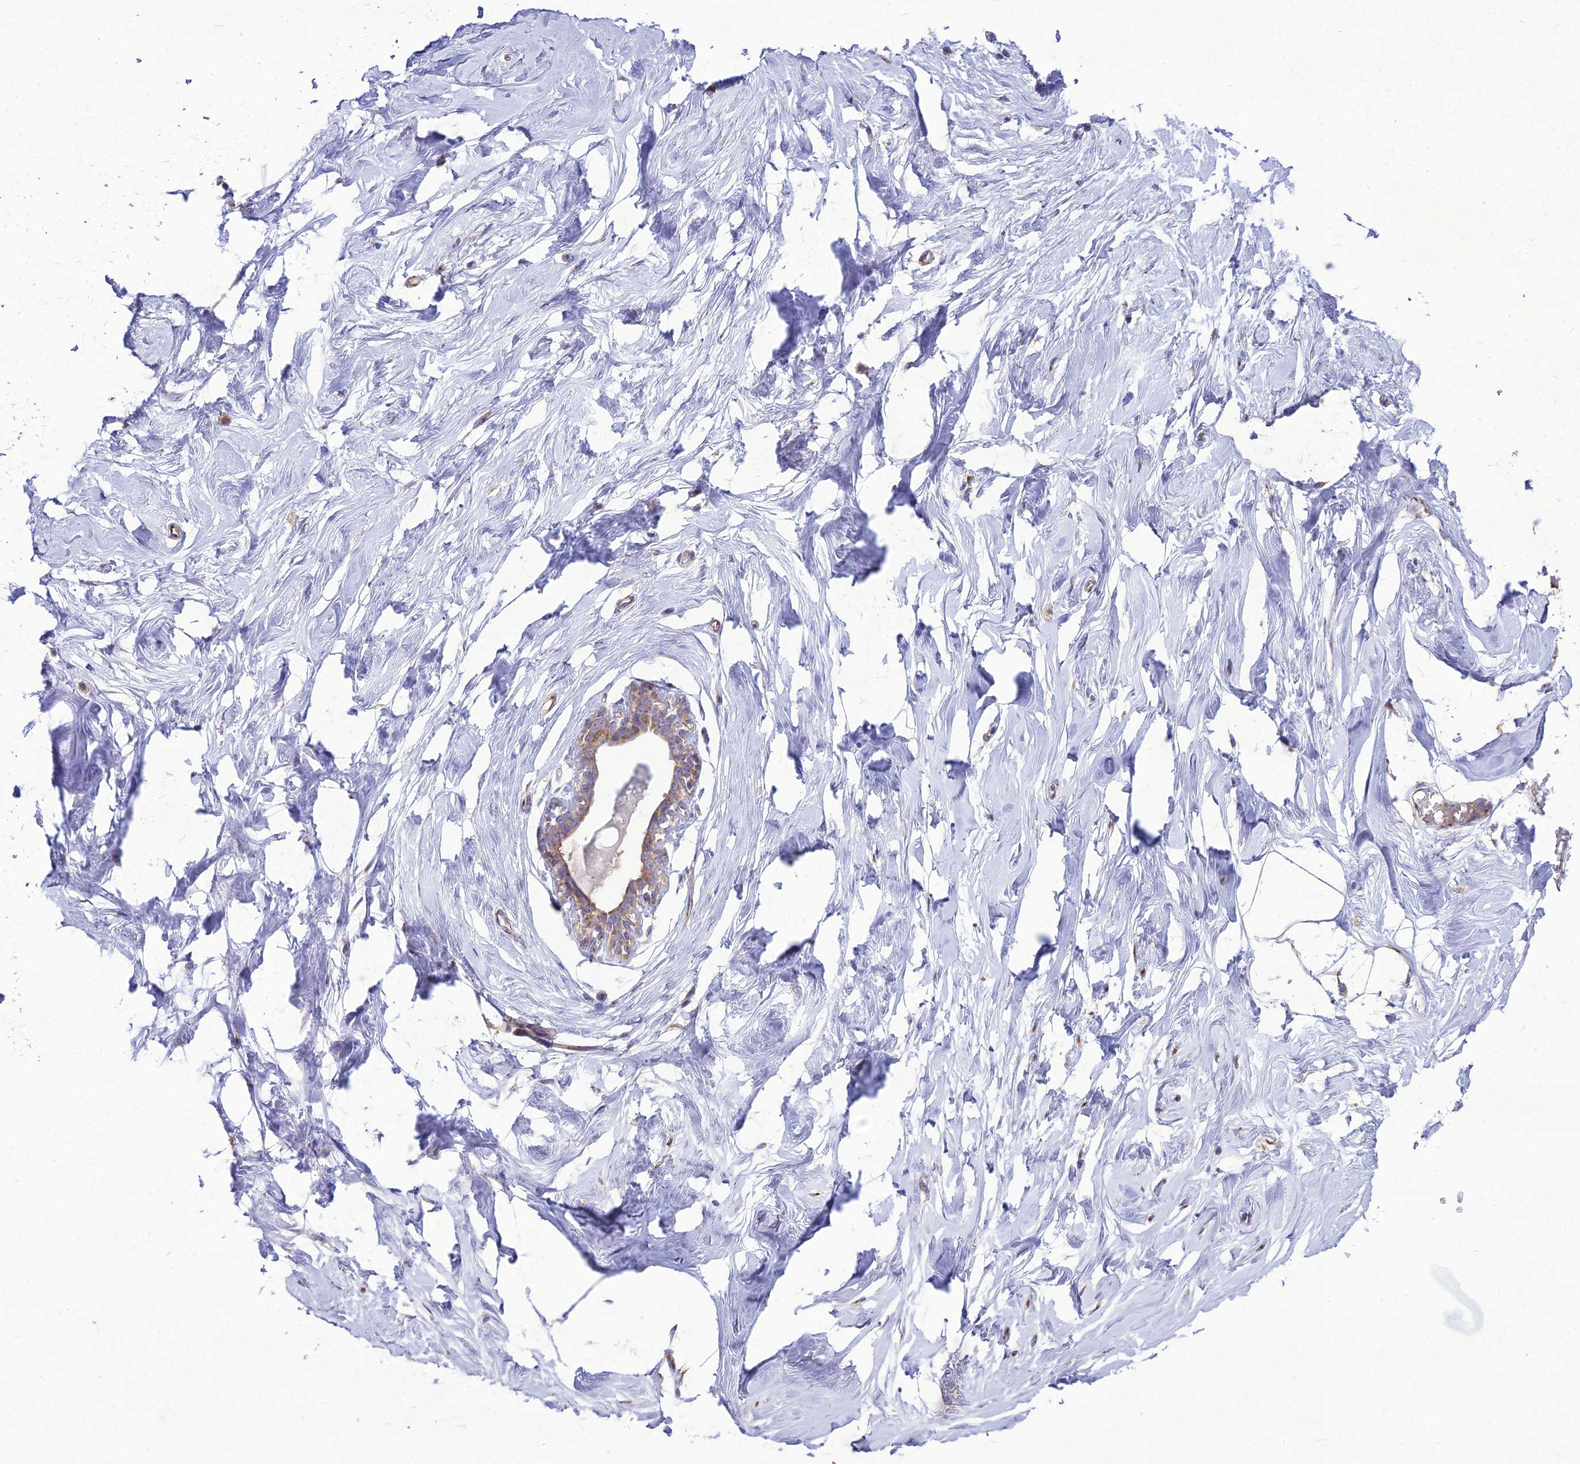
{"staining": {"intensity": "negative", "quantity": "none", "location": "none"}, "tissue": "breast", "cell_type": "Adipocytes", "image_type": "normal", "snomed": [{"axis": "morphology", "description": "Normal tissue, NOS"}, {"axis": "morphology", "description": "Adenoma, NOS"}, {"axis": "topography", "description": "Breast"}], "caption": "Adipocytes show no significant protein positivity in benign breast. (DAB (3,3'-diaminobenzidine) immunohistochemistry, high magnification).", "gene": "SPRYD7", "patient": {"sex": "female", "age": 23}}